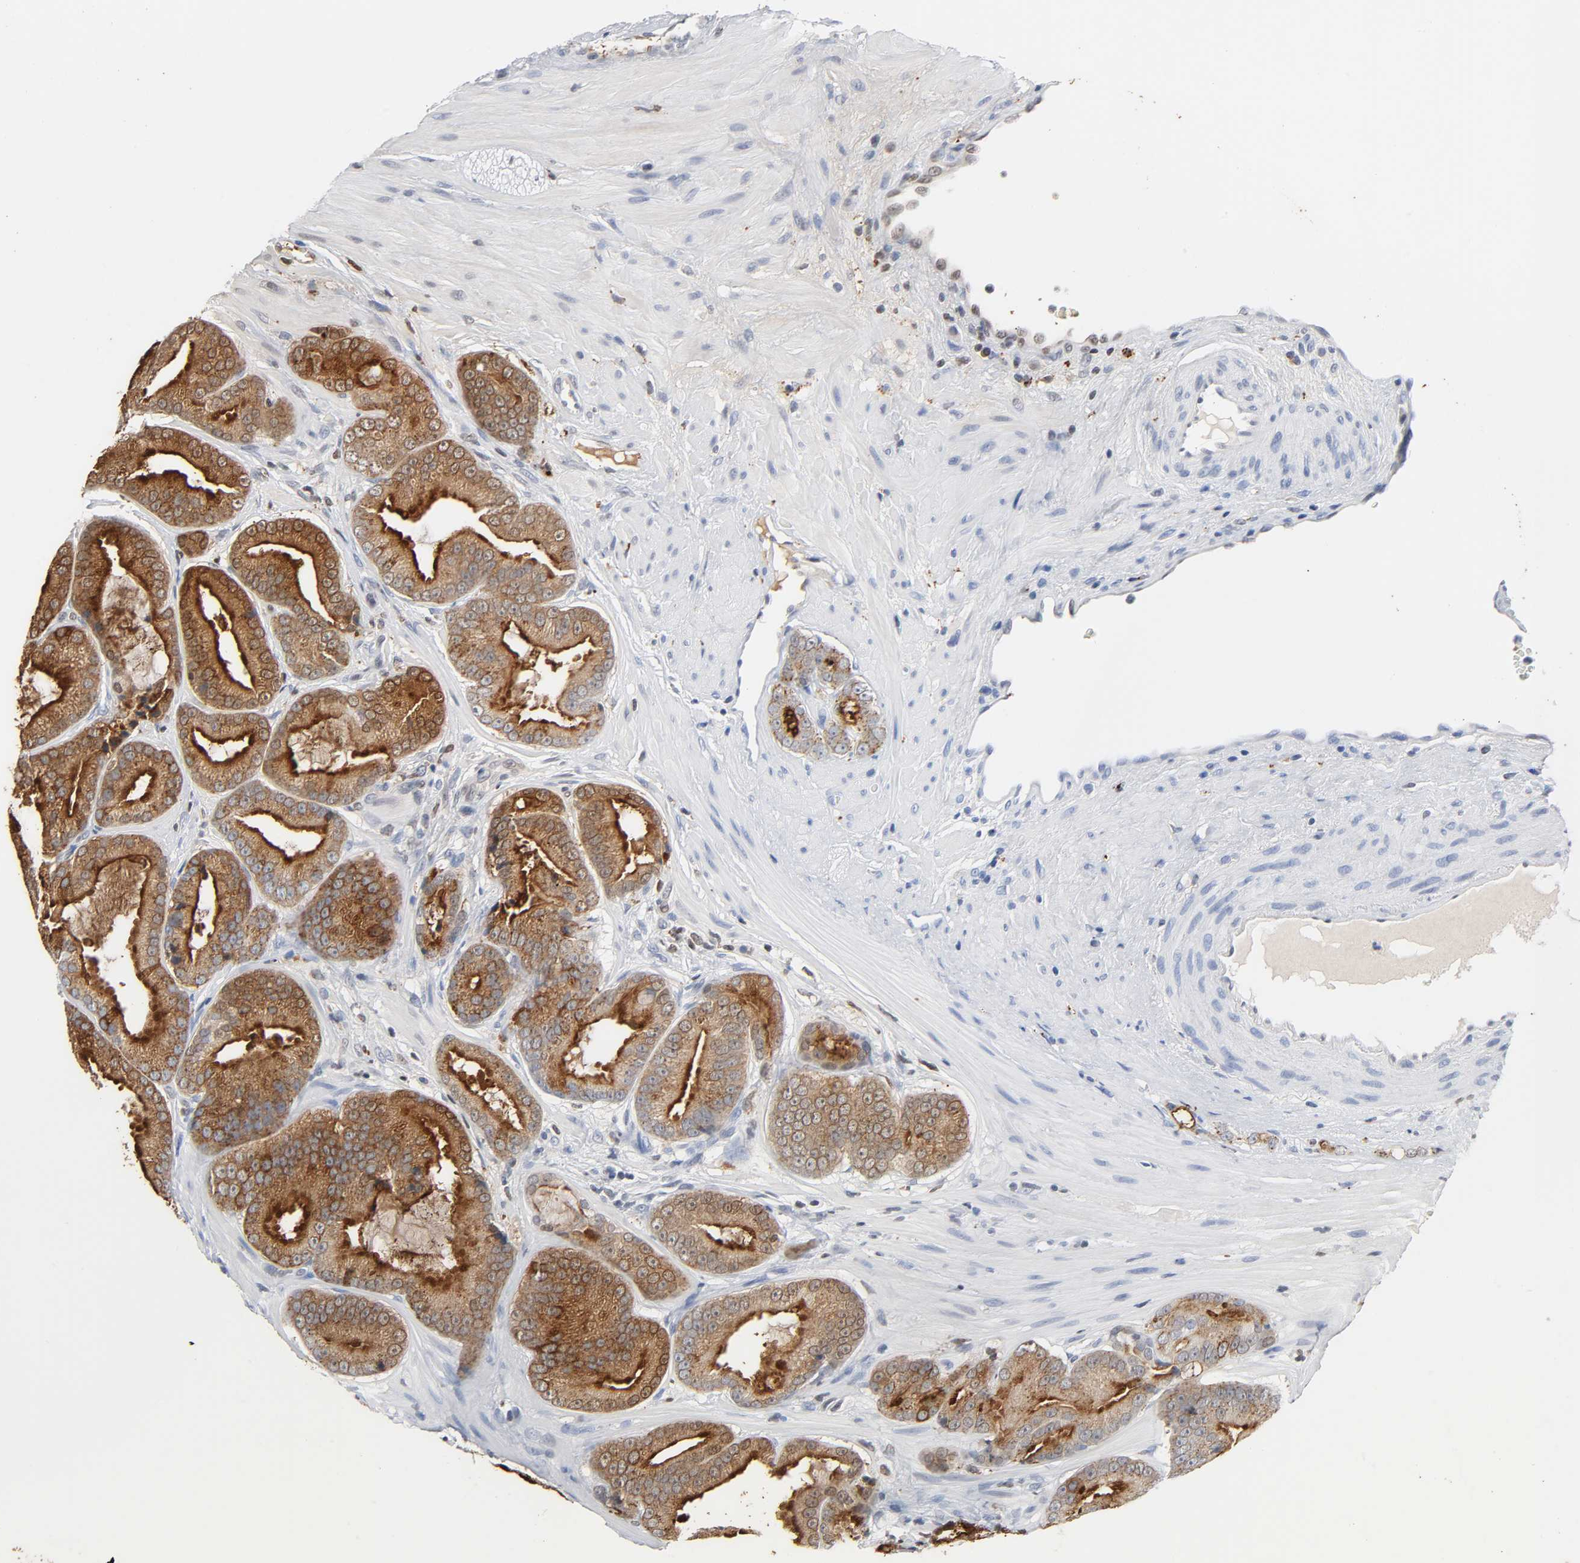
{"staining": {"intensity": "strong", "quantity": ">75%", "location": "cytoplasmic/membranous"}, "tissue": "prostate cancer", "cell_type": "Tumor cells", "image_type": "cancer", "snomed": [{"axis": "morphology", "description": "Adenocarcinoma, Low grade"}, {"axis": "topography", "description": "Prostate"}], "caption": "Prostate cancer (low-grade adenocarcinoma) stained with a protein marker displays strong staining in tumor cells.", "gene": "ACP3", "patient": {"sex": "male", "age": 58}}